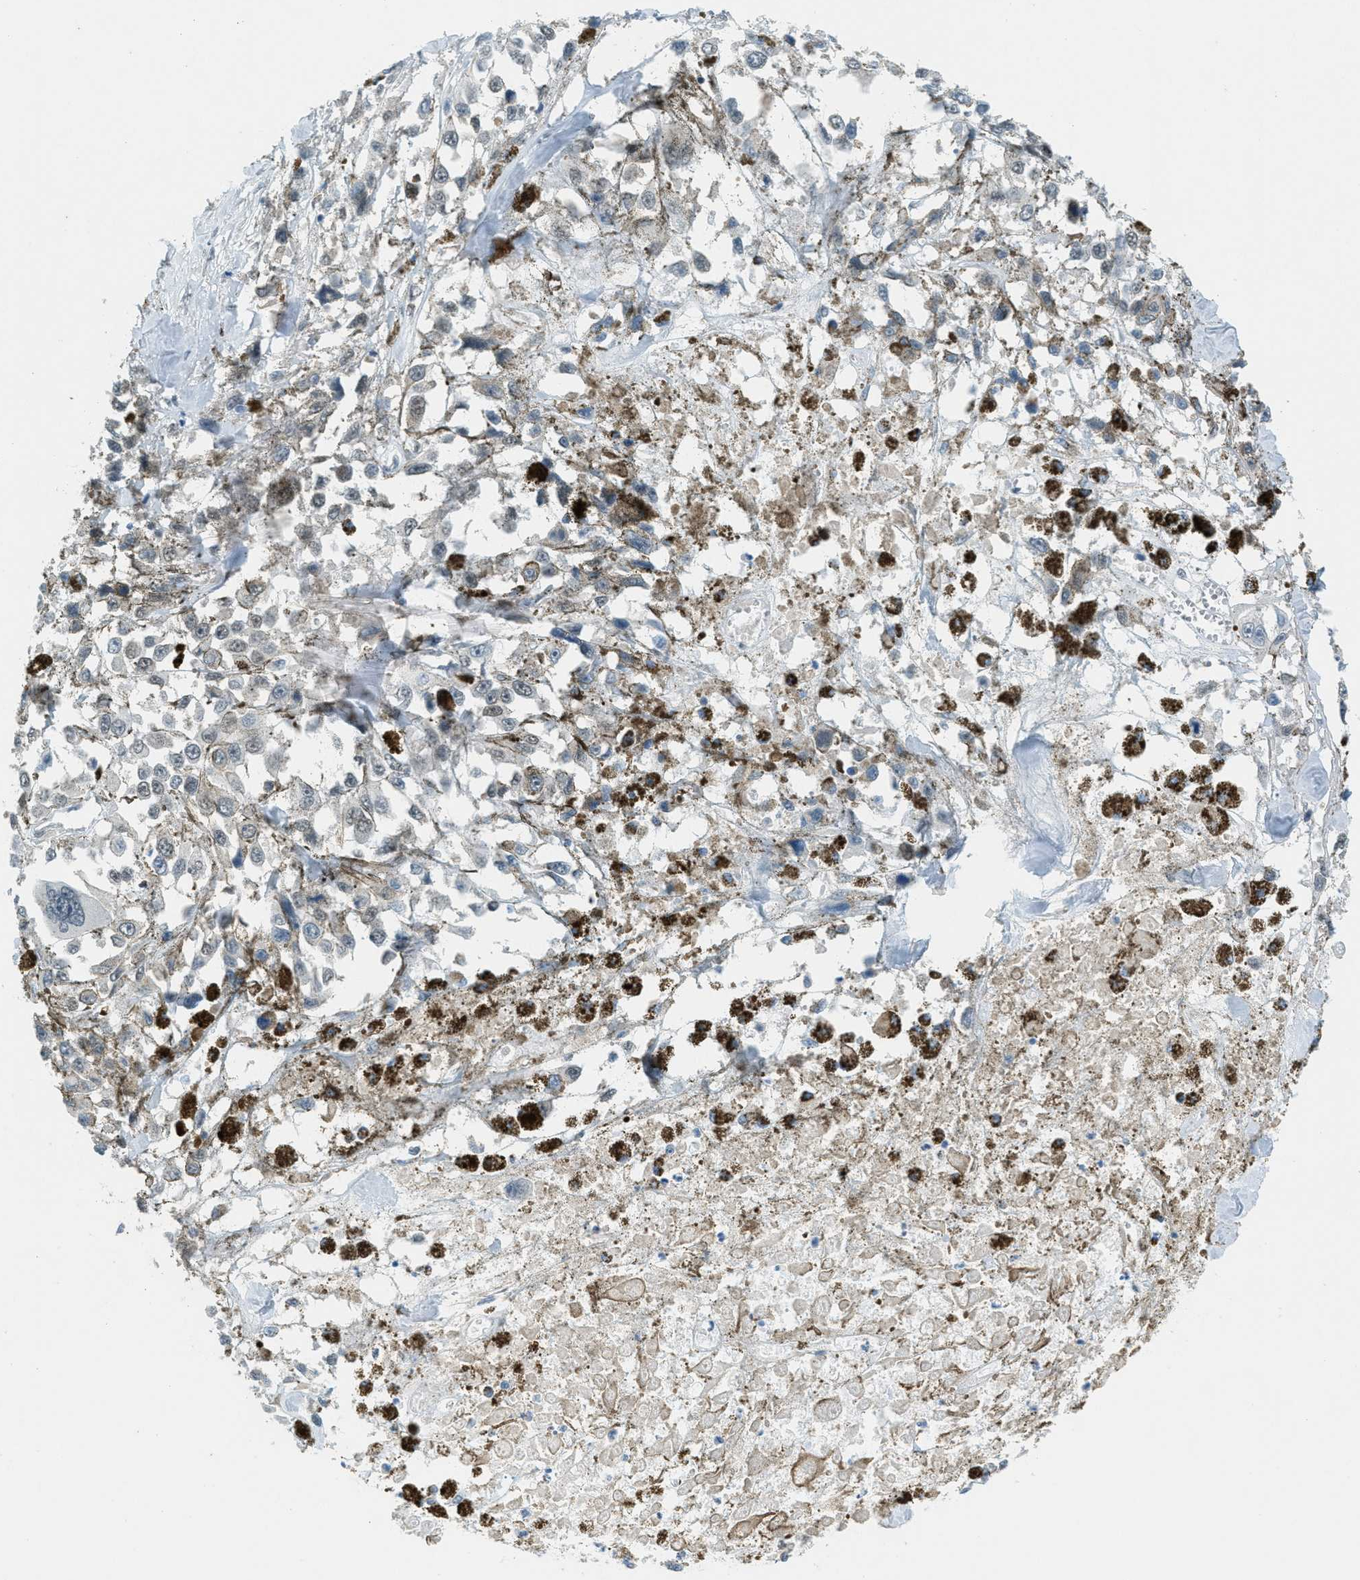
{"staining": {"intensity": "negative", "quantity": "none", "location": "none"}, "tissue": "melanoma", "cell_type": "Tumor cells", "image_type": "cancer", "snomed": [{"axis": "morphology", "description": "Malignant melanoma, Metastatic site"}, {"axis": "topography", "description": "Lymph node"}], "caption": "A micrograph of melanoma stained for a protein demonstrates no brown staining in tumor cells. The staining is performed using DAB (3,3'-diaminobenzidine) brown chromogen with nuclei counter-stained in using hematoxylin.", "gene": "TCF3", "patient": {"sex": "male", "age": 59}}